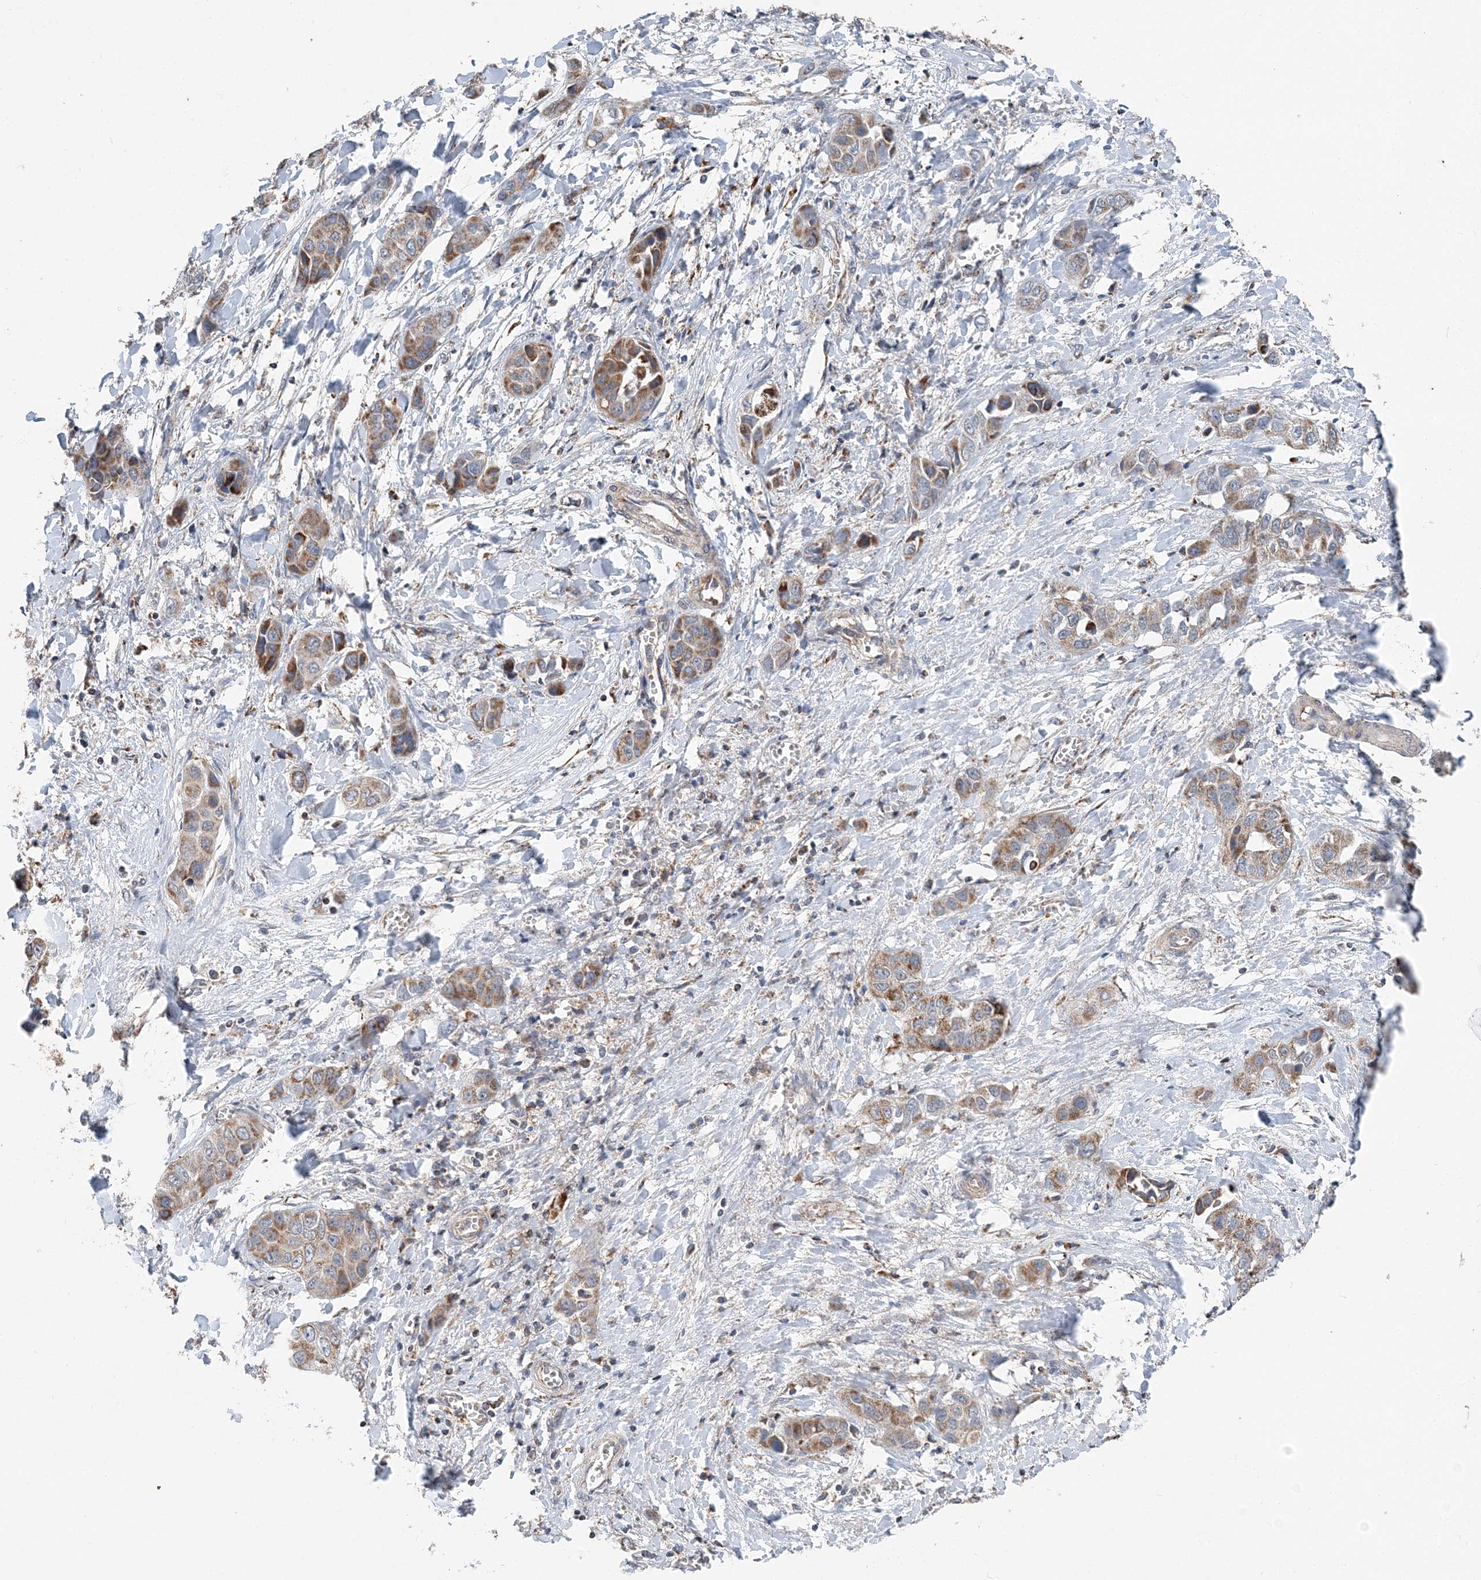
{"staining": {"intensity": "moderate", "quantity": ">75%", "location": "cytoplasmic/membranous"}, "tissue": "liver cancer", "cell_type": "Tumor cells", "image_type": "cancer", "snomed": [{"axis": "morphology", "description": "Cholangiocarcinoma"}, {"axis": "topography", "description": "Liver"}], "caption": "Liver cancer (cholangiocarcinoma) stained with immunohistochemistry (IHC) shows moderate cytoplasmic/membranous expression in approximately >75% of tumor cells.", "gene": "SPRY2", "patient": {"sex": "female", "age": 52}}